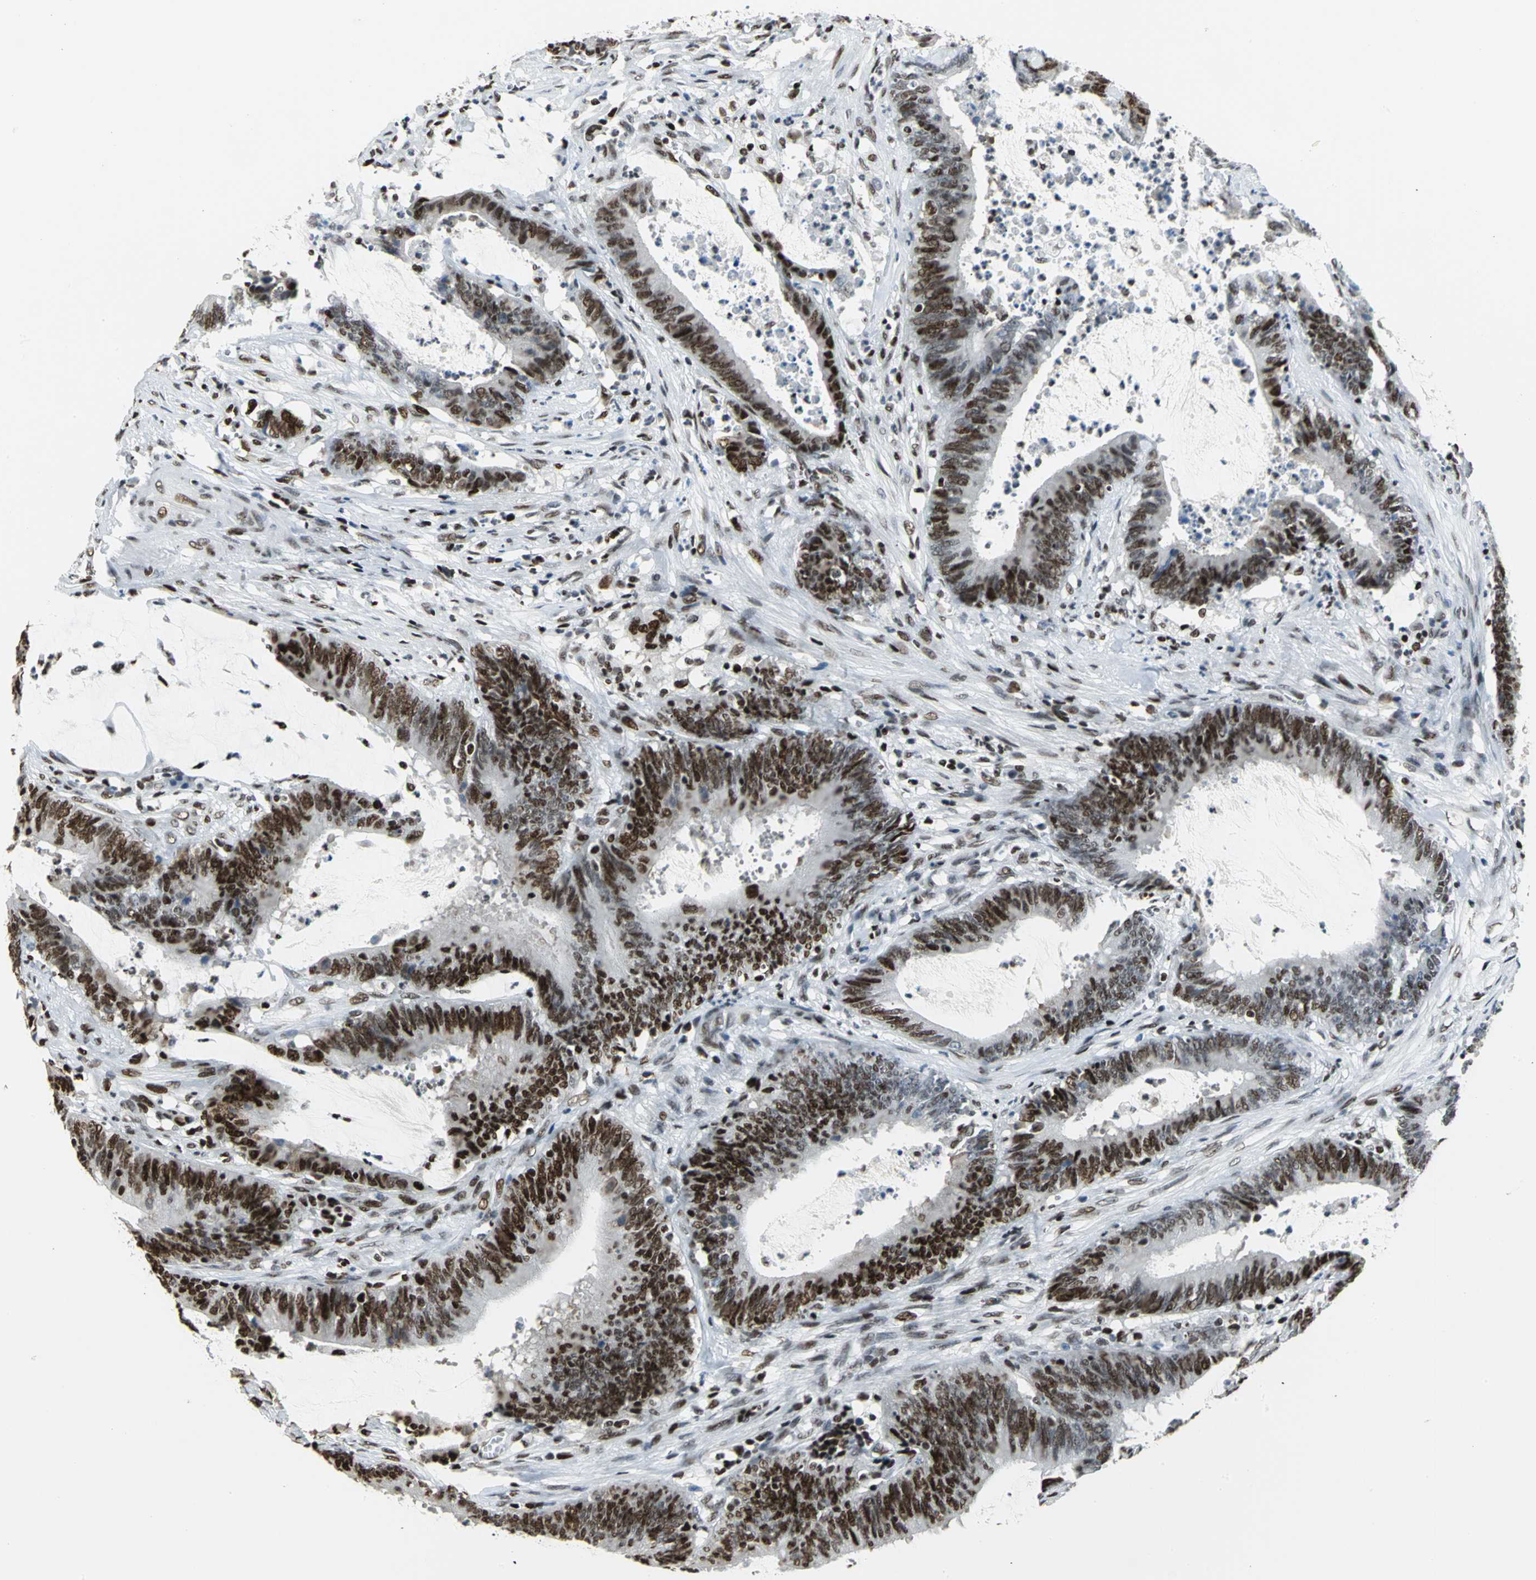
{"staining": {"intensity": "strong", "quantity": ">75%", "location": "nuclear"}, "tissue": "colorectal cancer", "cell_type": "Tumor cells", "image_type": "cancer", "snomed": [{"axis": "morphology", "description": "Adenocarcinoma, NOS"}, {"axis": "topography", "description": "Rectum"}], "caption": "Colorectal cancer (adenocarcinoma) stained for a protein (brown) displays strong nuclear positive expression in approximately >75% of tumor cells.", "gene": "HNRNPD", "patient": {"sex": "female", "age": 66}}